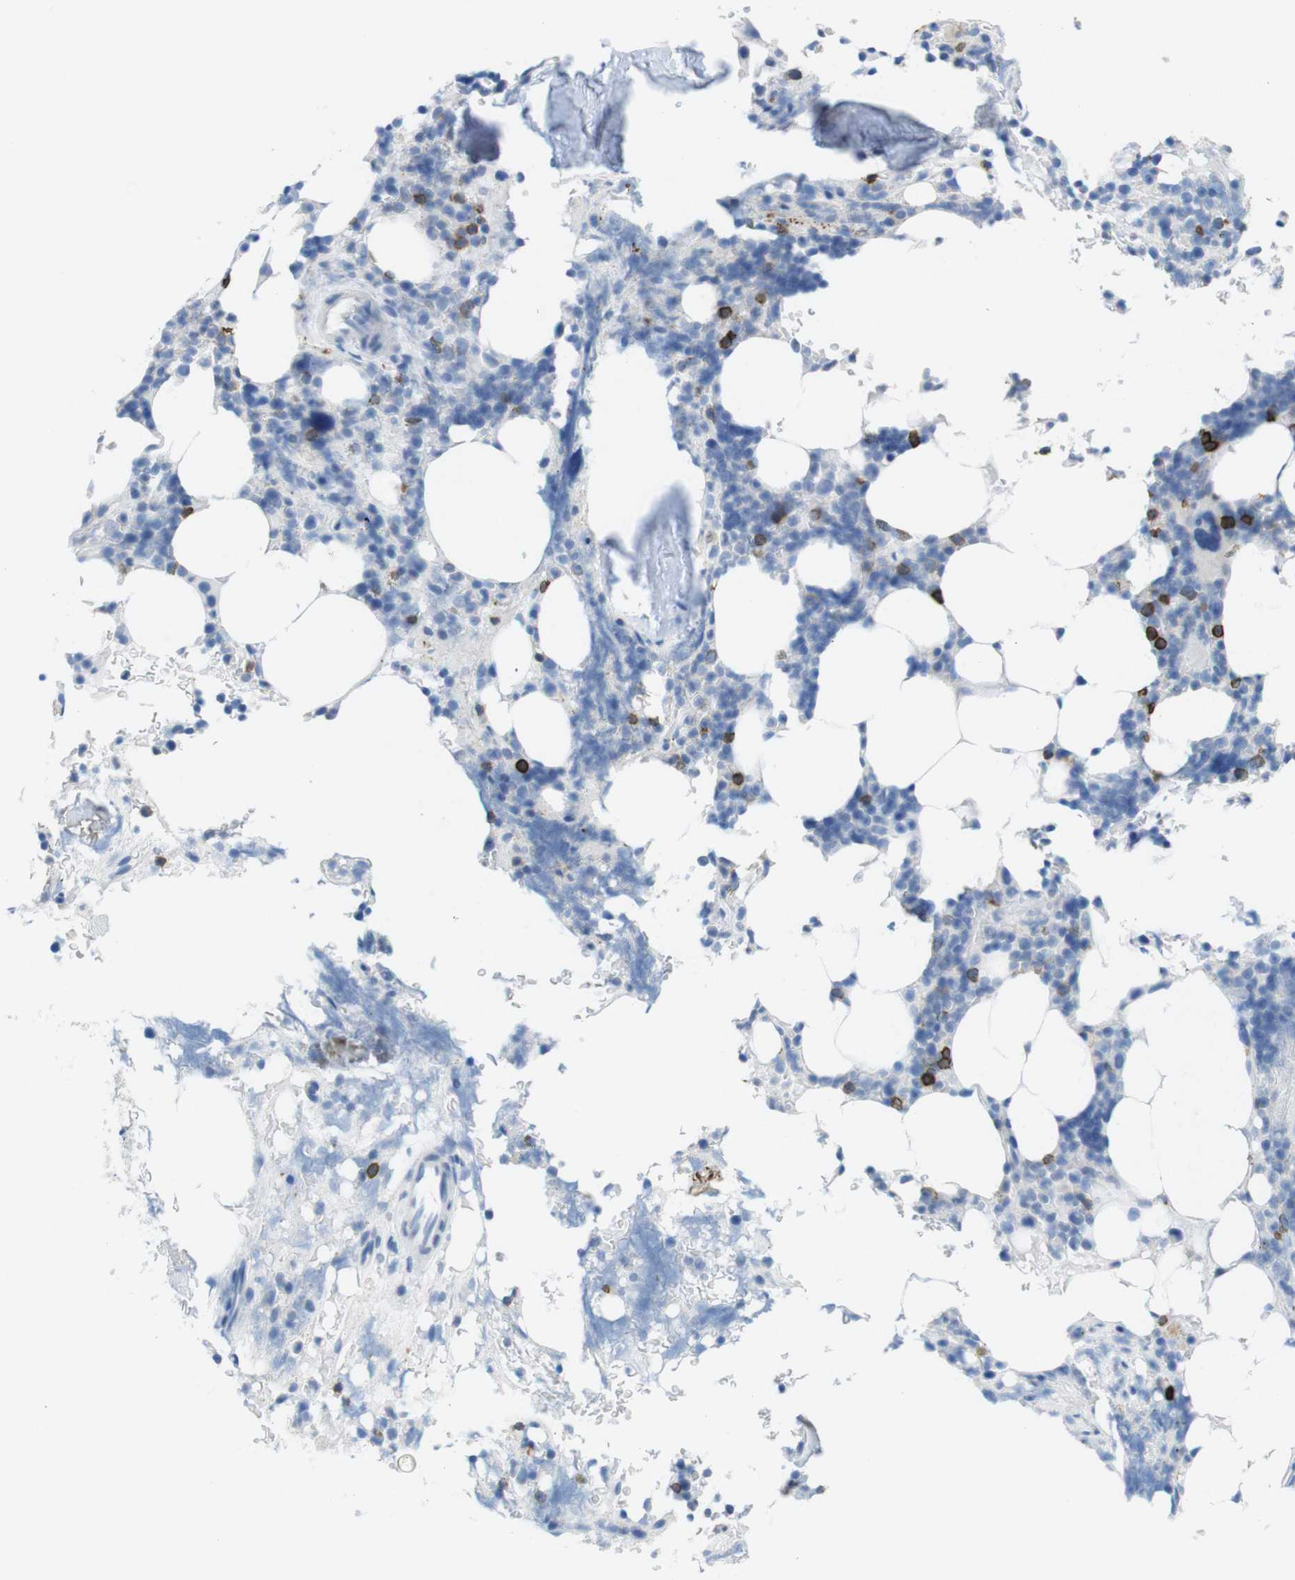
{"staining": {"intensity": "strong", "quantity": "<25%", "location": "cytoplasmic/membranous"}, "tissue": "bone marrow", "cell_type": "Hematopoietic cells", "image_type": "normal", "snomed": [{"axis": "morphology", "description": "Normal tissue, NOS"}, {"axis": "topography", "description": "Bone marrow"}], "caption": "Bone marrow stained with a brown dye exhibits strong cytoplasmic/membranous positive expression in approximately <25% of hematopoietic cells.", "gene": "CD5", "patient": {"sex": "female", "age": 73}}